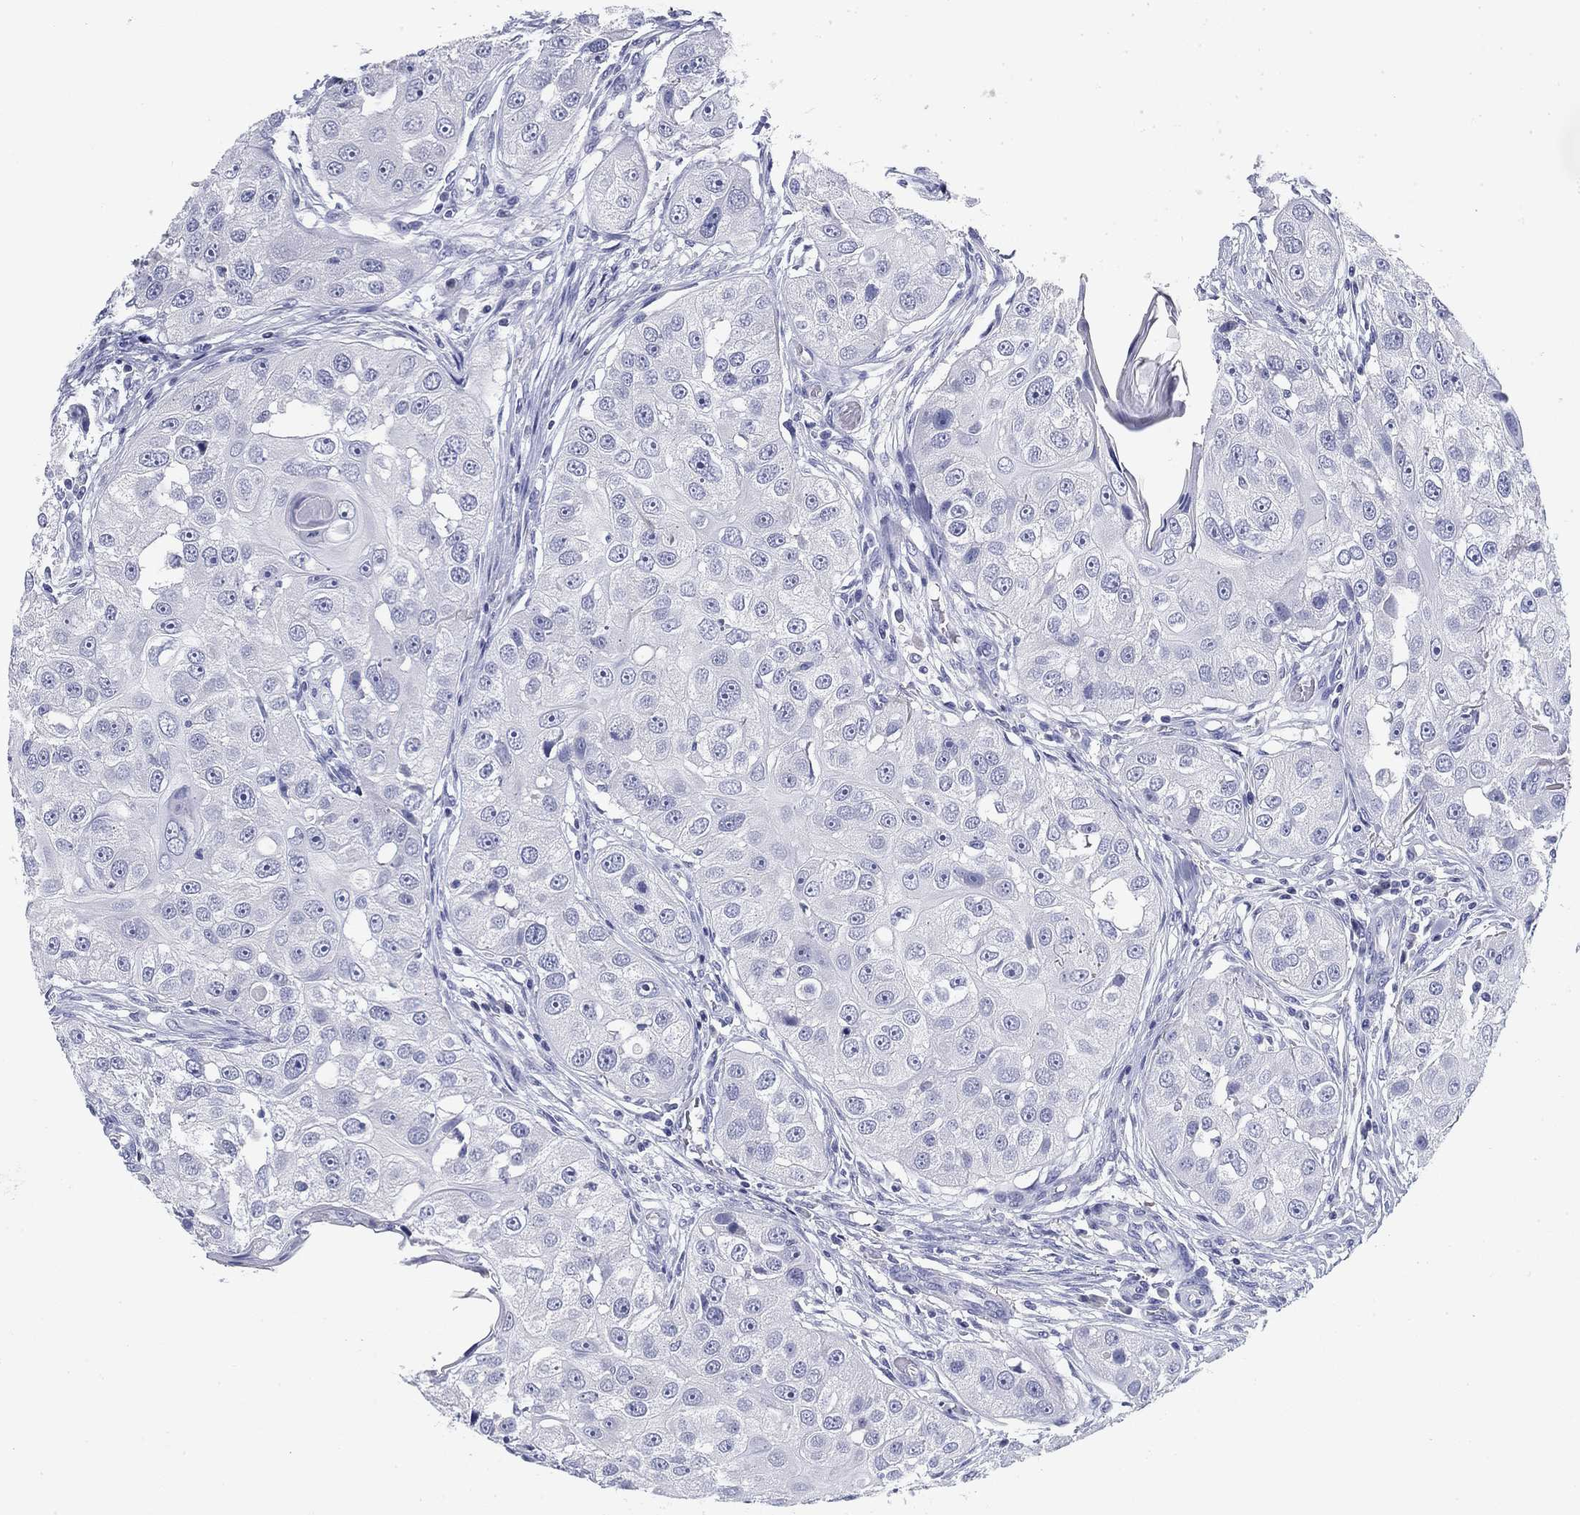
{"staining": {"intensity": "negative", "quantity": "none", "location": "none"}, "tissue": "head and neck cancer", "cell_type": "Tumor cells", "image_type": "cancer", "snomed": [{"axis": "morphology", "description": "Normal tissue, NOS"}, {"axis": "morphology", "description": "Squamous cell carcinoma, NOS"}, {"axis": "topography", "description": "Skeletal muscle"}, {"axis": "topography", "description": "Head-Neck"}], "caption": "This is an IHC micrograph of squamous cell carcinoma (head and neck). There is no expression in tumor cells.", "gene": "CD79B", "patient": {"sex": "male", "age": 51}}